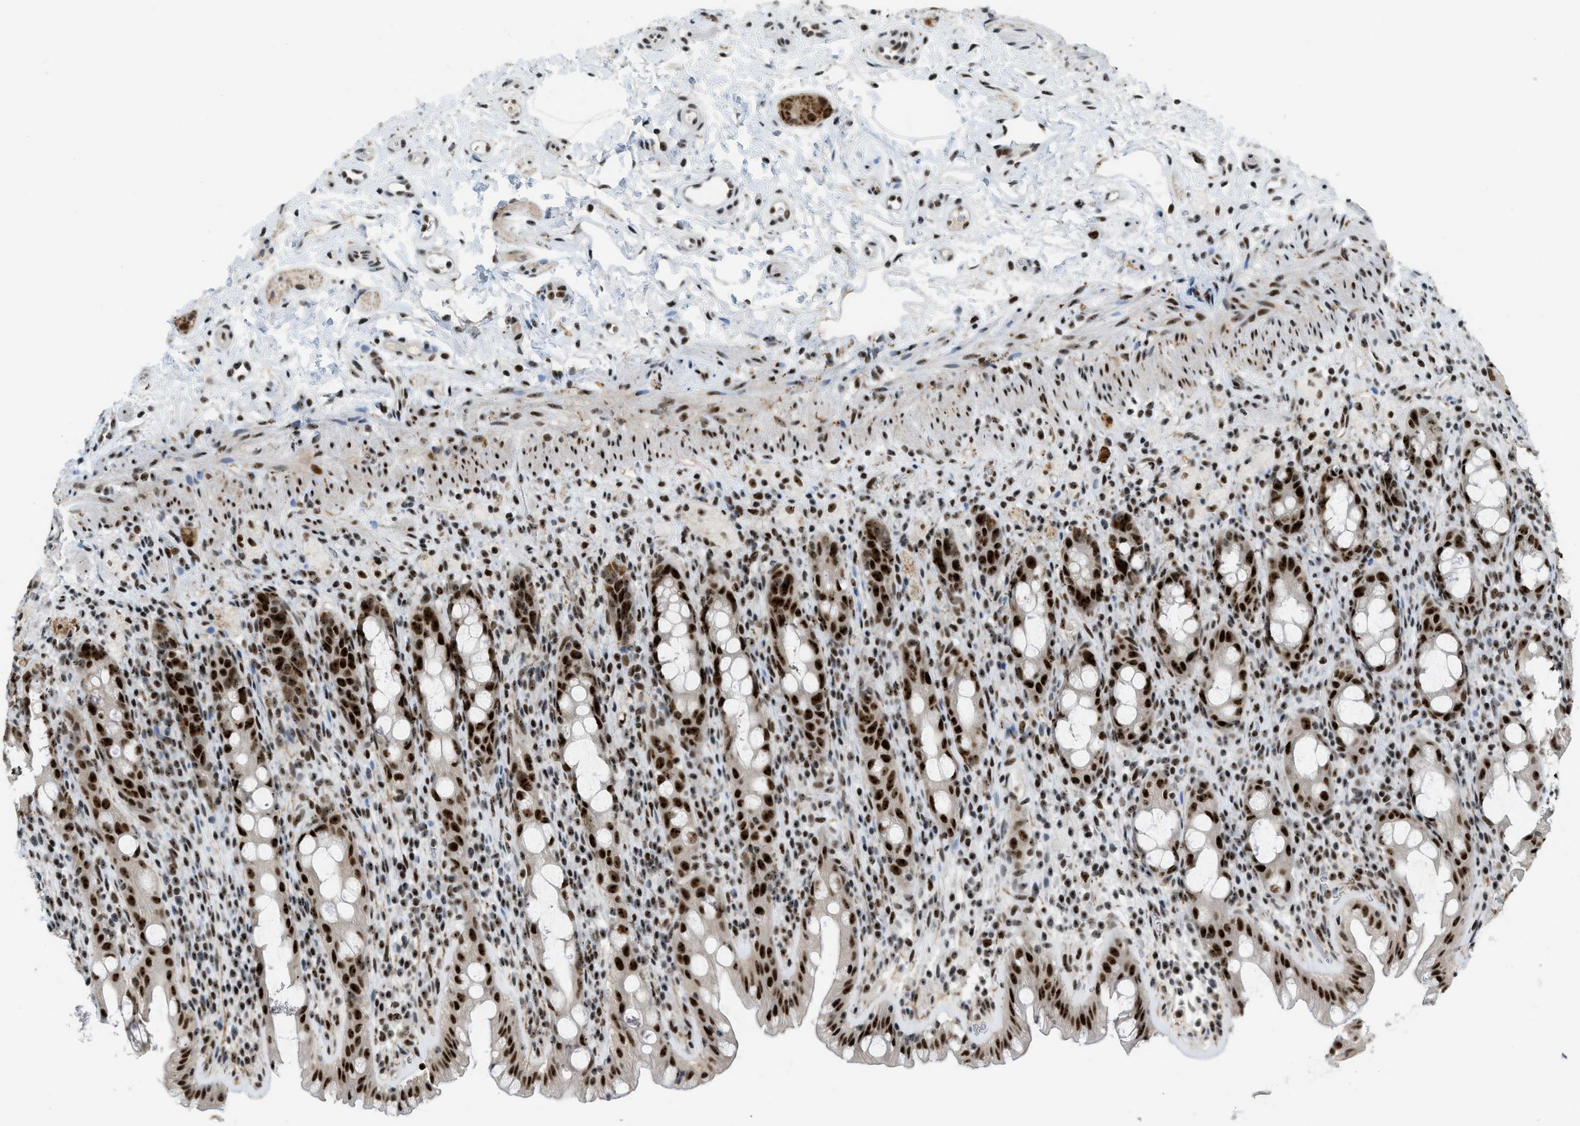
{"staining": {"intensity": "strong", "quantity": ">75%", "location": "nuclear"}, "tissue": "rectum", "cell_type": "Glandular cells", "image_type": "normal", "snomed": [{"axis": "morphology", "description": "Normal tissue, NOS"}, {"axis": "topography", "description": "Rectum"}], "caption": "A high amount of strong nuclear expression is seen in approximately >75% of glandular cells in normal rectum. Using DAB (brown) and hematoxylin (blue) stains, captured at high magnification using brightfield microscopy.", "gene": "URB1", "patient": {"sex": "male", "age": 44}}